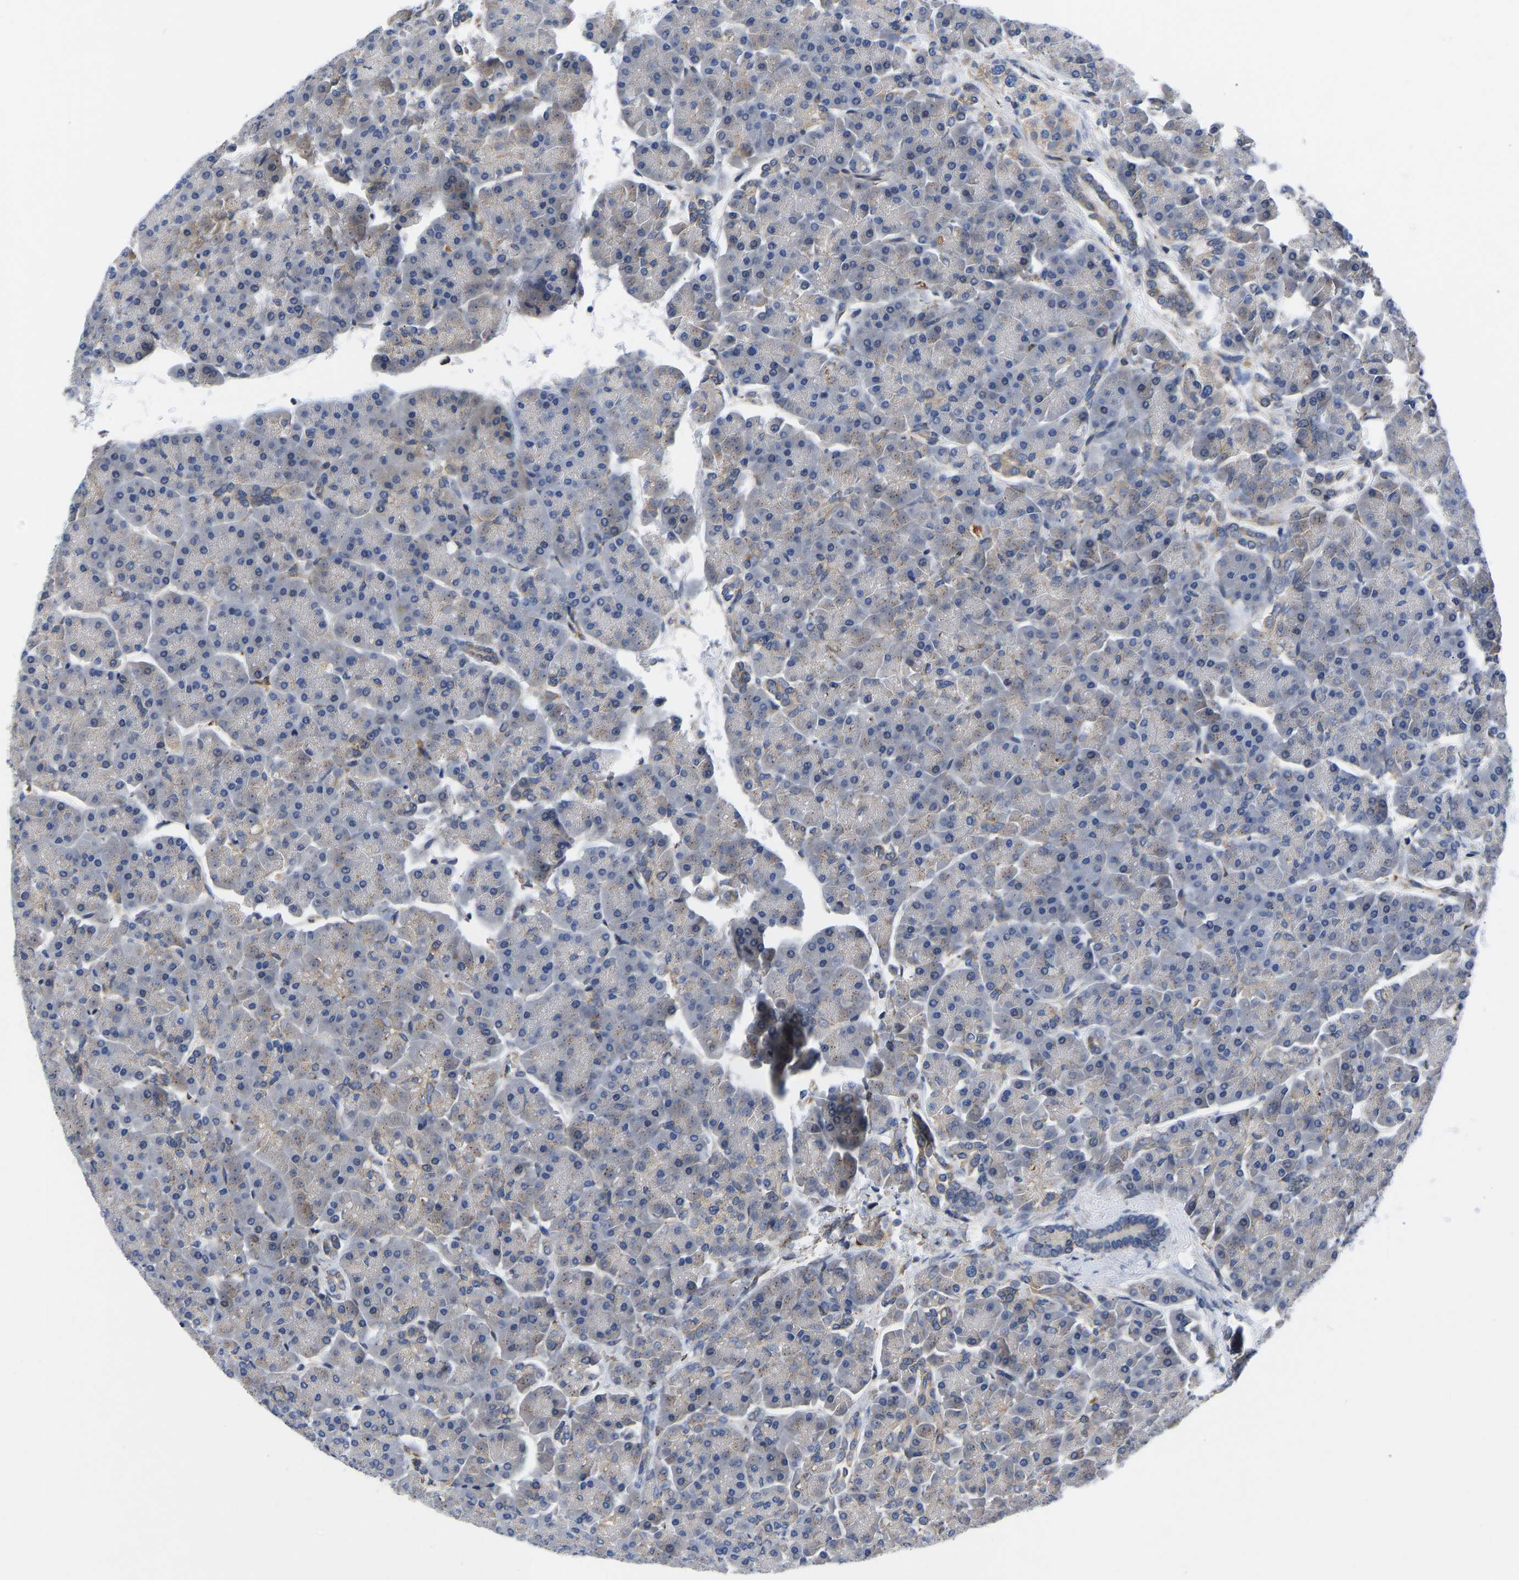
{"staining": {"intensity": "weak", "quantity": "<25%", "location": "cytoplasmic/membranous"}, "tissue": "pancreas", "cell_type": "Exocrine glandular cells", "image_type": "normal", "snomed": [{"axis": "morphology", "description": "Normal tissue, NOS"}, {"axis": "topography", "description": "Pancreas"}], "caption": "A photomicrograph of pancreas stained for a protein demonstrates no brown staining in exocrine glandular cells.", "gene": "FRRS1", "patient": {"sex": "female", "age": 70}}